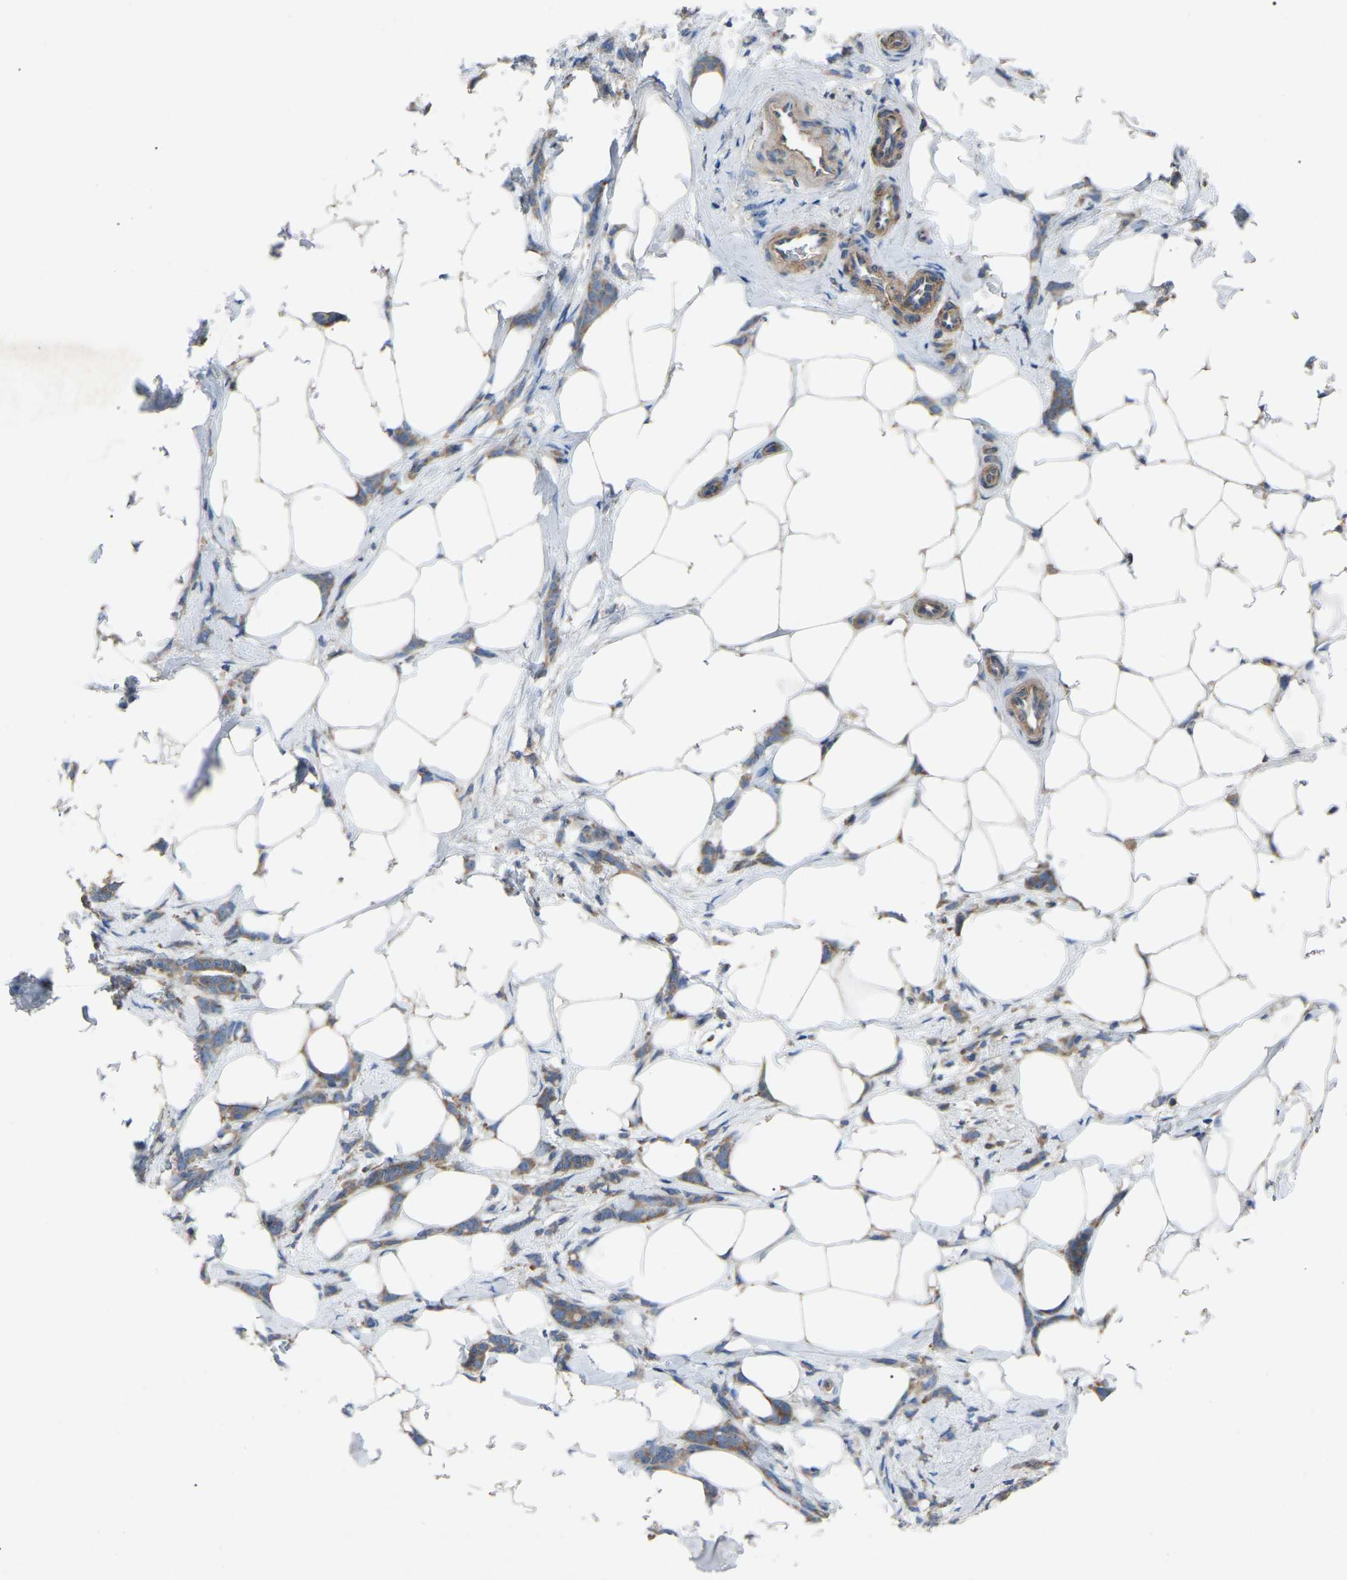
{"staining": {"intensity": "moderate", "quantity": ">75%", "location": "cytoplasmic/membranous"}, "tissue": "breast cancer", "cell_type": "Tumor cells", "image_type": "cancer", "snomed": [{"axis": "morphology", "description": "Lobular carcinoma, in situ"}, {"axis": "morphology", "description": "Lobular carcinoma"}, {"axis": "topography", "description": "Breast"}], "caption": "Lobular carcinoma in situ (breast) tissue exhibits moderate cytoplasmic/membranous staining in approximately >75% of tumor cells", "gene": "AIMP1", "patient": {"sex": "female", "age": 41}}